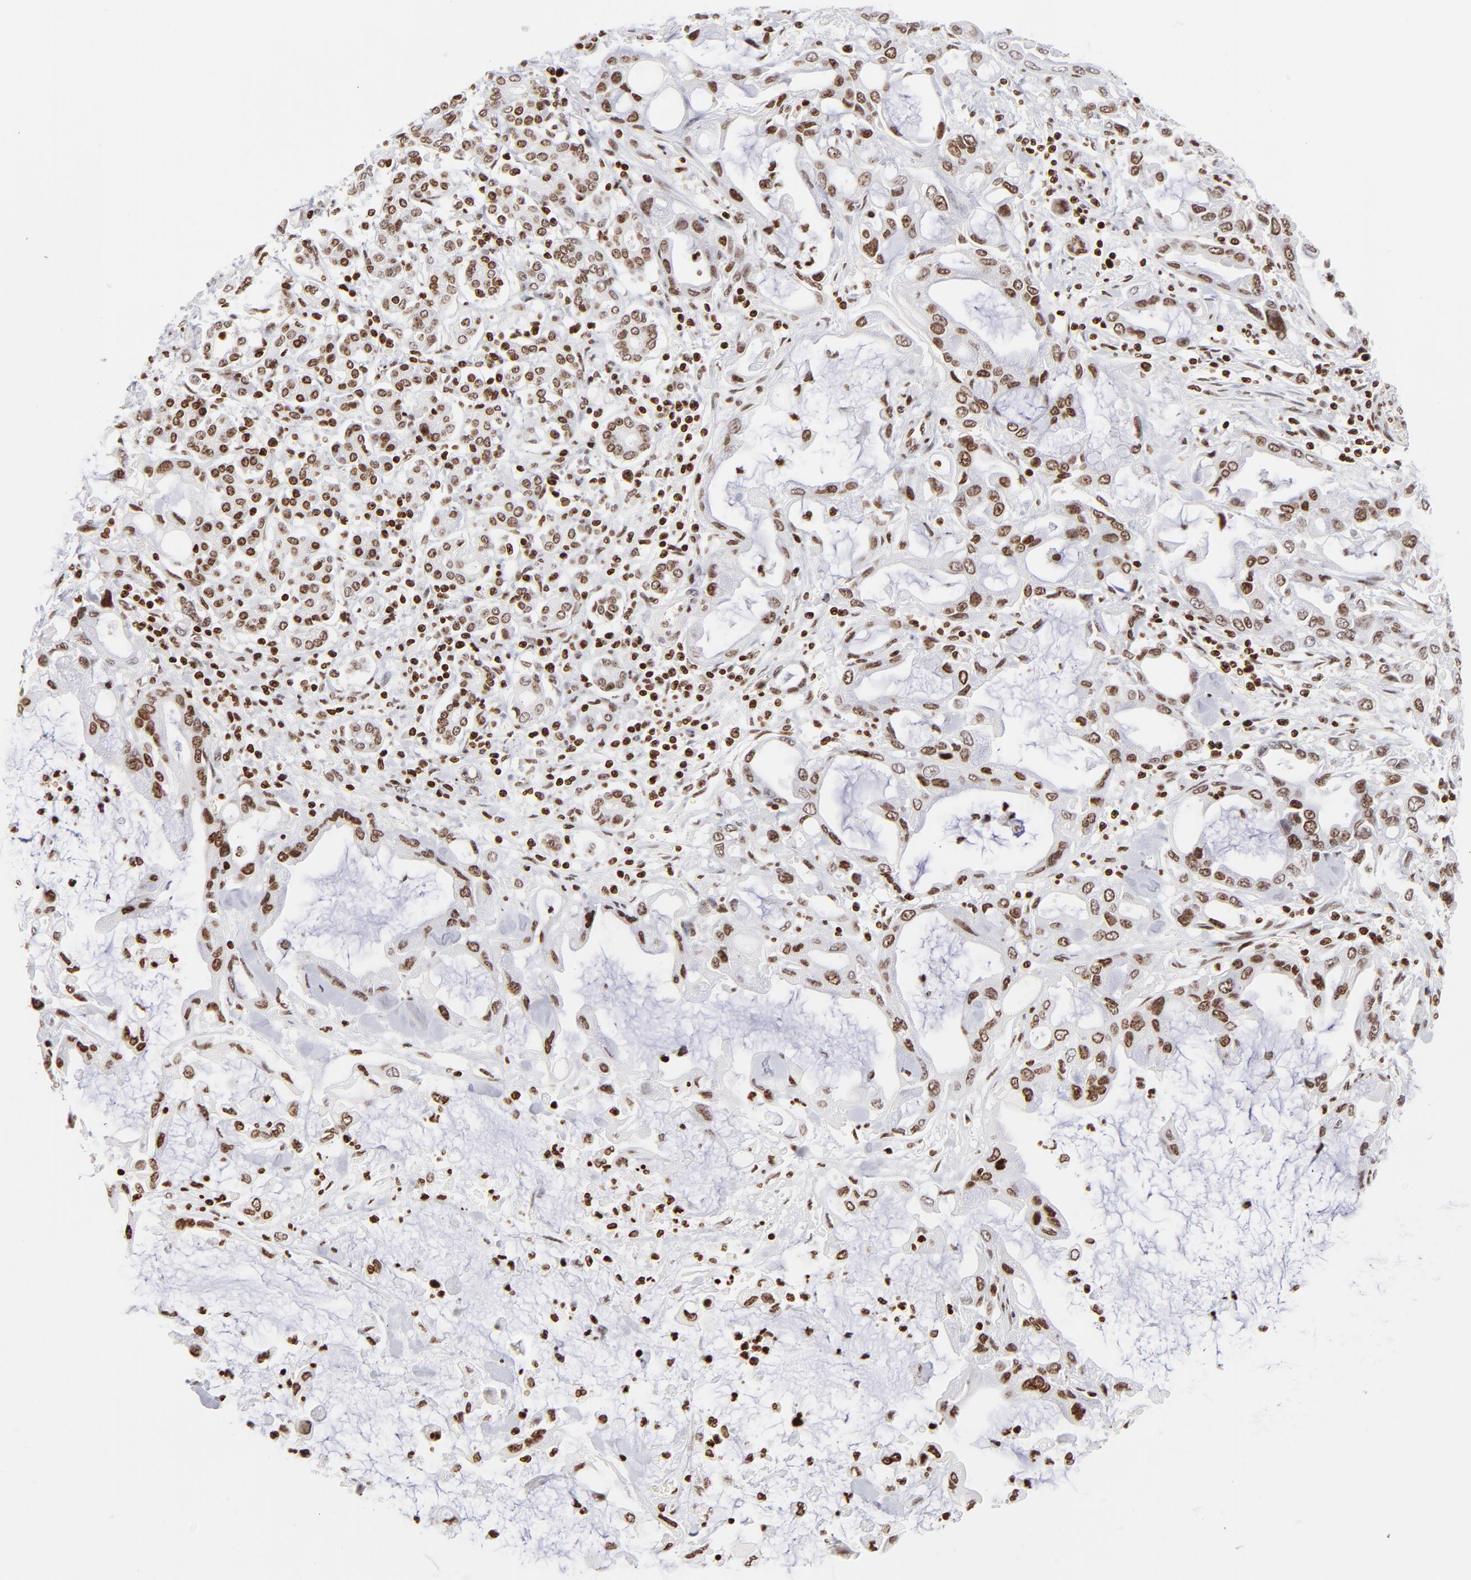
{"staining": {"intensity": "moderate", "quantity": ">75%", "location": "nuclear"}, "tissue": "pancreatic cancer", "cell_type": "Tumor cells", "image_type": "cancer", "snomed": [{"axis": "morphology", "description": "Adenocarcinoma, NOS"}, {"axis": "topography", "description": "Pancreas"}], "caption": "A histopathology image showing moderate nuclear positivity in about >75% of tumor cells in pancreatic cancer (adenocarcinoma), as visualized by brown immunohistochemical staining.", "gene": "RTL4", "patient": {"sex": "female", "age": 57}}